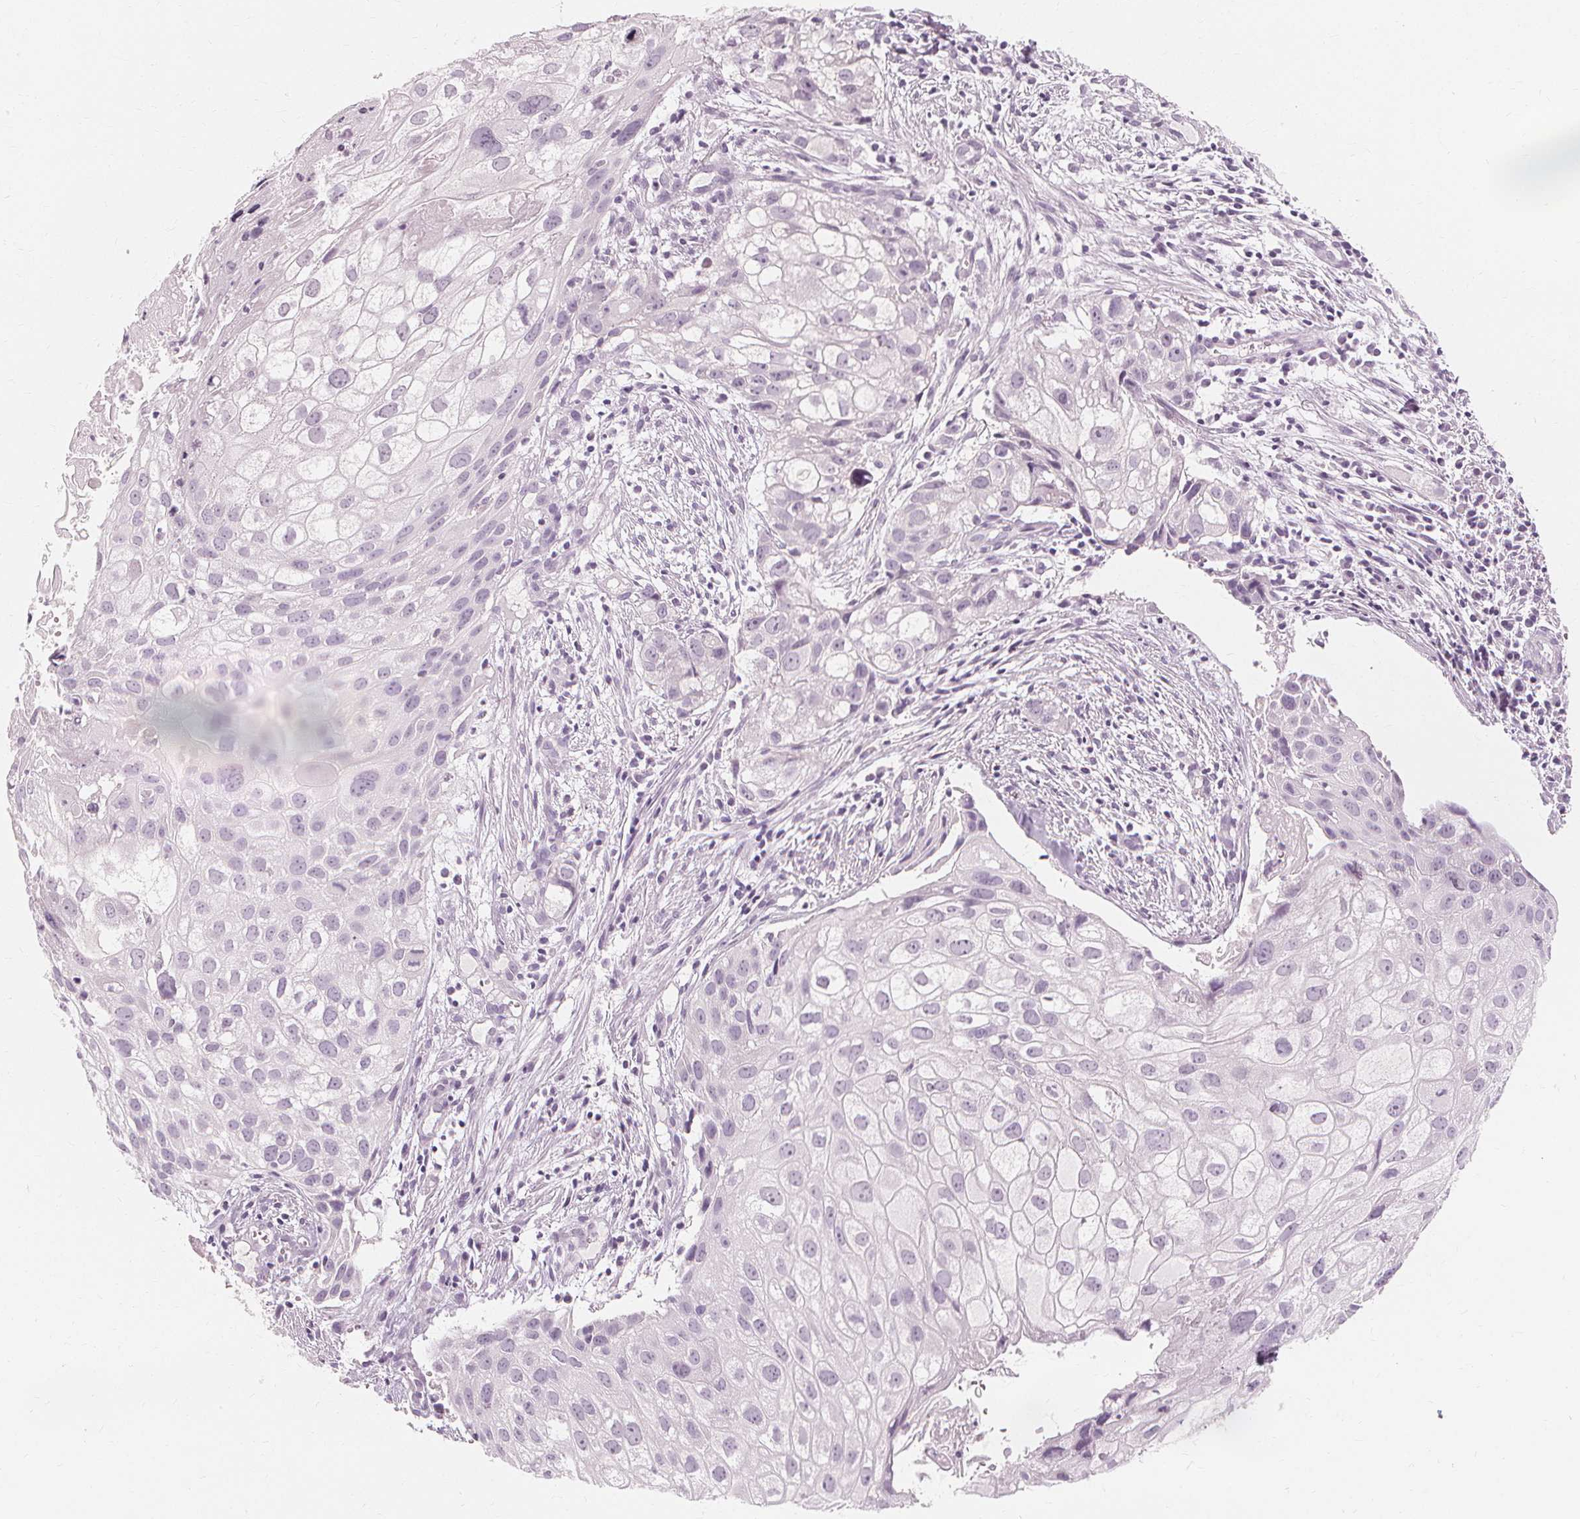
{"staining": {"intensity": "negative", "quantity": "none", "location": "none"}, "tissue": "cervical cancer", "cell_type": "Tumor cells", "image_type": "cancer", "snomed": [{"axis": "morphology", "description": "Squamous cell carcinoma, NOS"}, {"axis": "topography", "description": "Cervix"}], "caption": "Human cervical squamous cell carcinoma stained for a protein using IHC reveals no expression in tumor cells.", "gene": "MUC12", "patient": {"sex": "female", "age": 53}}